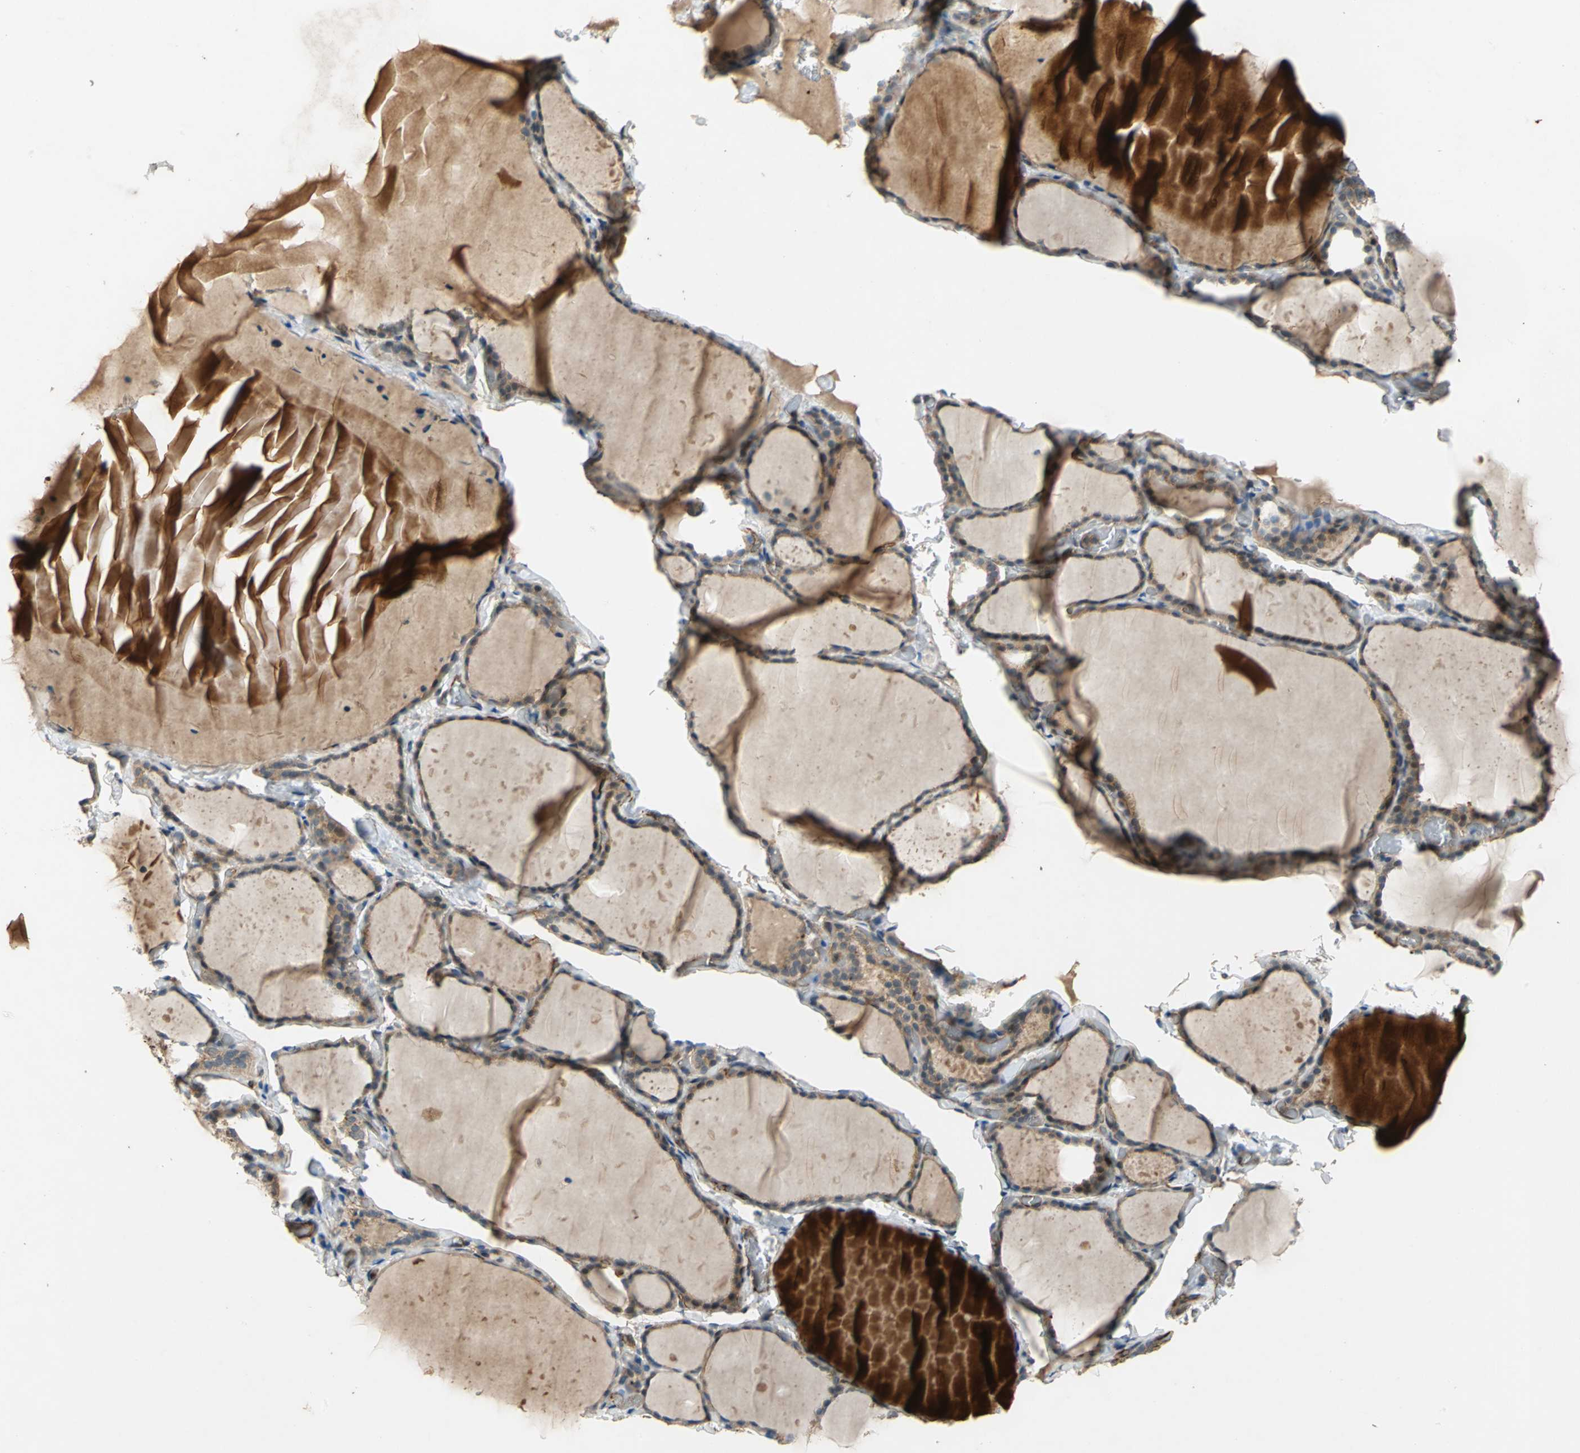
{"staining": {"intensity": "moderate", "quantity": "25%-75%", "location": "cytoplasmic/membranous"}, "tissue": "thyroid gland", "cell_type": "Glandular cells", "image_type": "normal", "snomed": [{"axis": "morphology", "description": "Normal tissue, NOS"}, {"axis": "topography", "description": "Thyroid gland"}], "caption": "Thyroid gland stained with a brown dye displays moderate cytoplasmic/membranous positive expression in about 25%-75% of glandular cells.", "gene": "EMCN", "patient": {"sex": "female", "age": 22}}